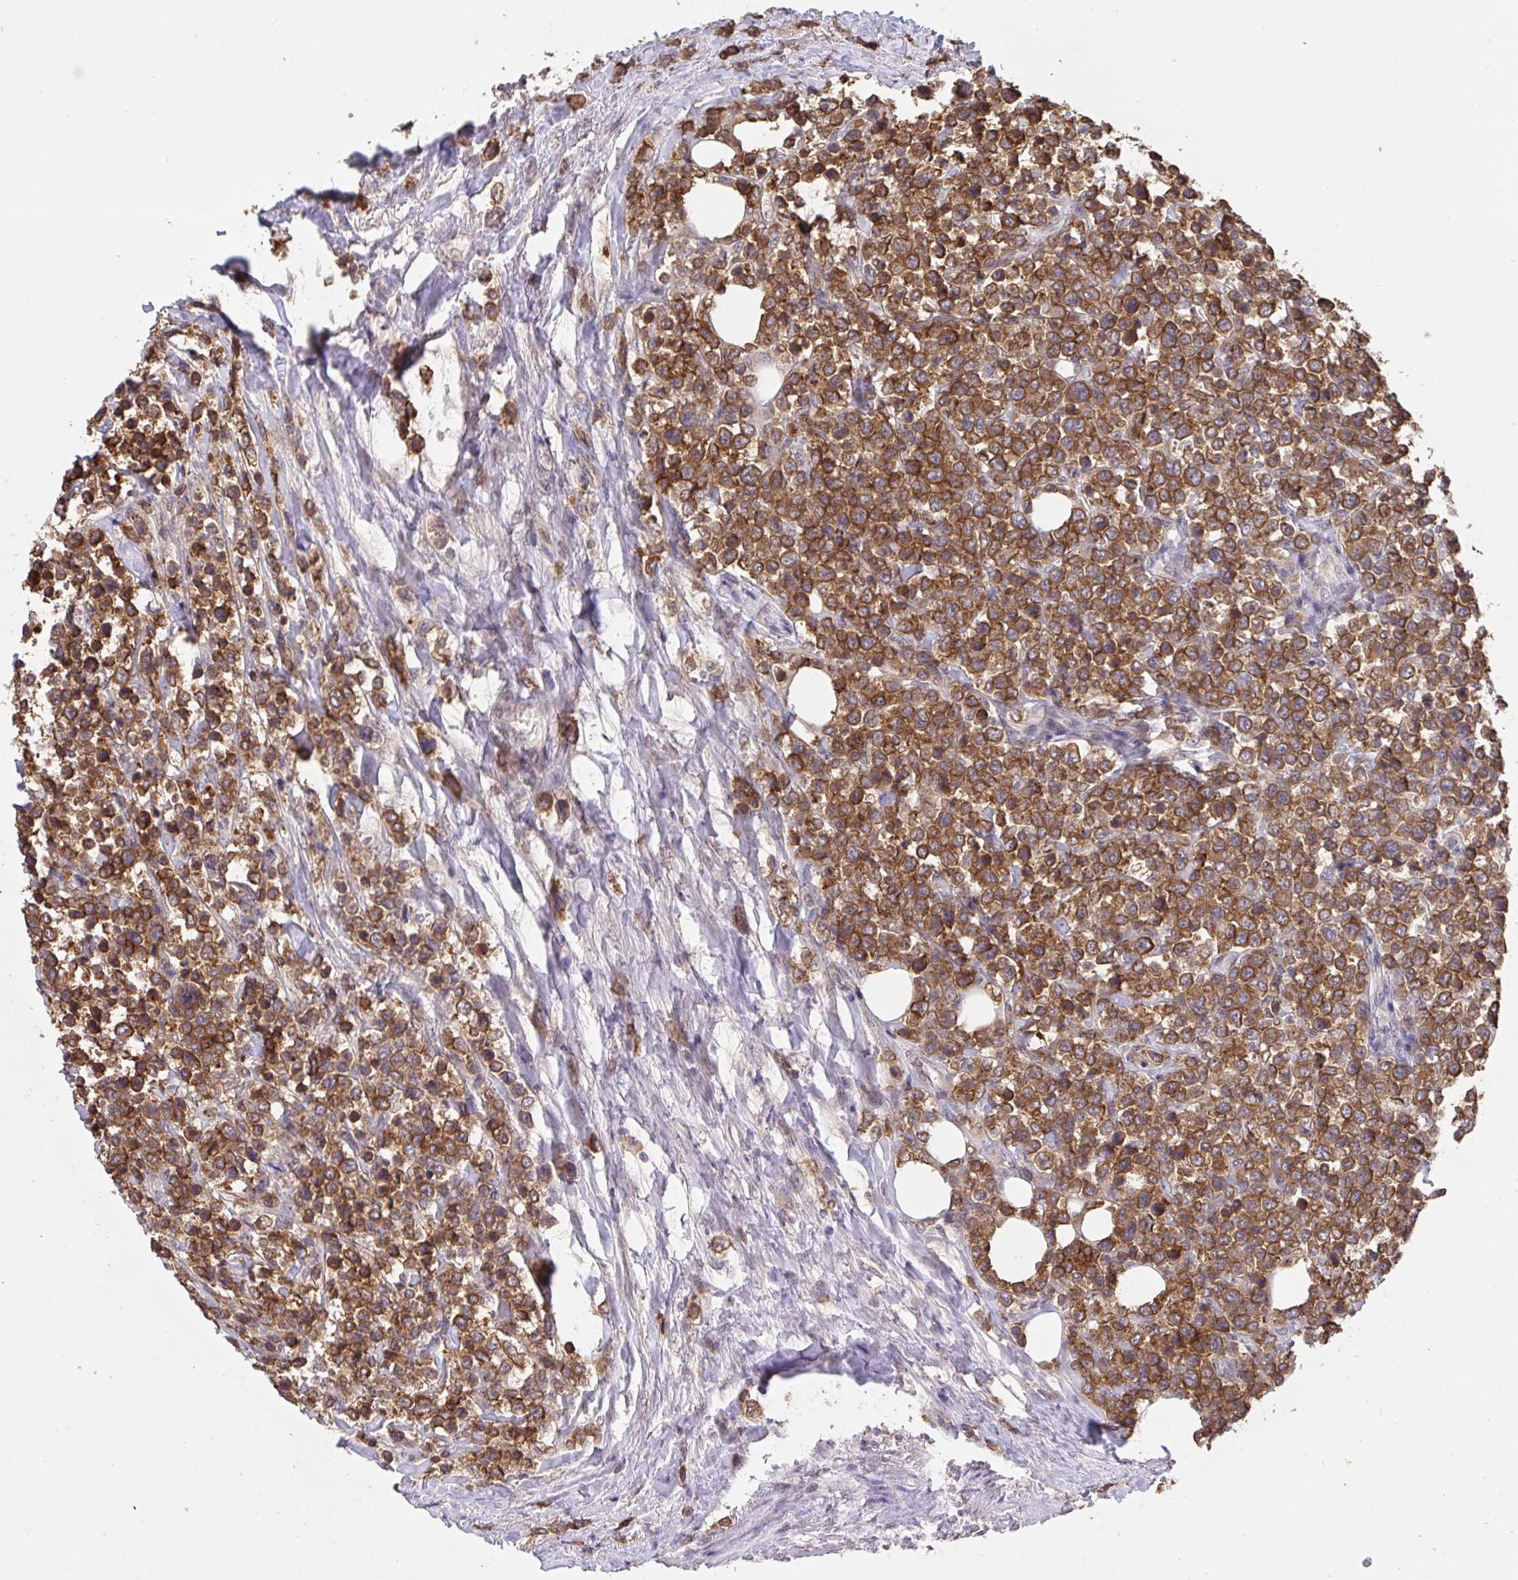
{"staining": {"intensity": "strong", "quantity": ">75%", "location": "cytoplasmic/membranous"}, "tissue": "lymphoma", "cell_type": "Tumor cells", "image_type": "cancer", "snomed": [{"axis": "morphology", "description": "Malignant lymphoma, non-Hodgkin's type, High grade"}, {"axis": "topography", "description": "Soft tissue"}], "caption": "Lymphoma was stained to show a protein in brown. There is high levels of strong cytoplasmic/membranous positivity in approximately >75% of tumor cells. Using DAB (3,3'-diaminobenzidine) (brown) and hematoxylin (blue) stains, captured at high magnification using brightfield microscopy.", "gene": "C12orf57", "patient": {"sex": "female", "age": 56}}